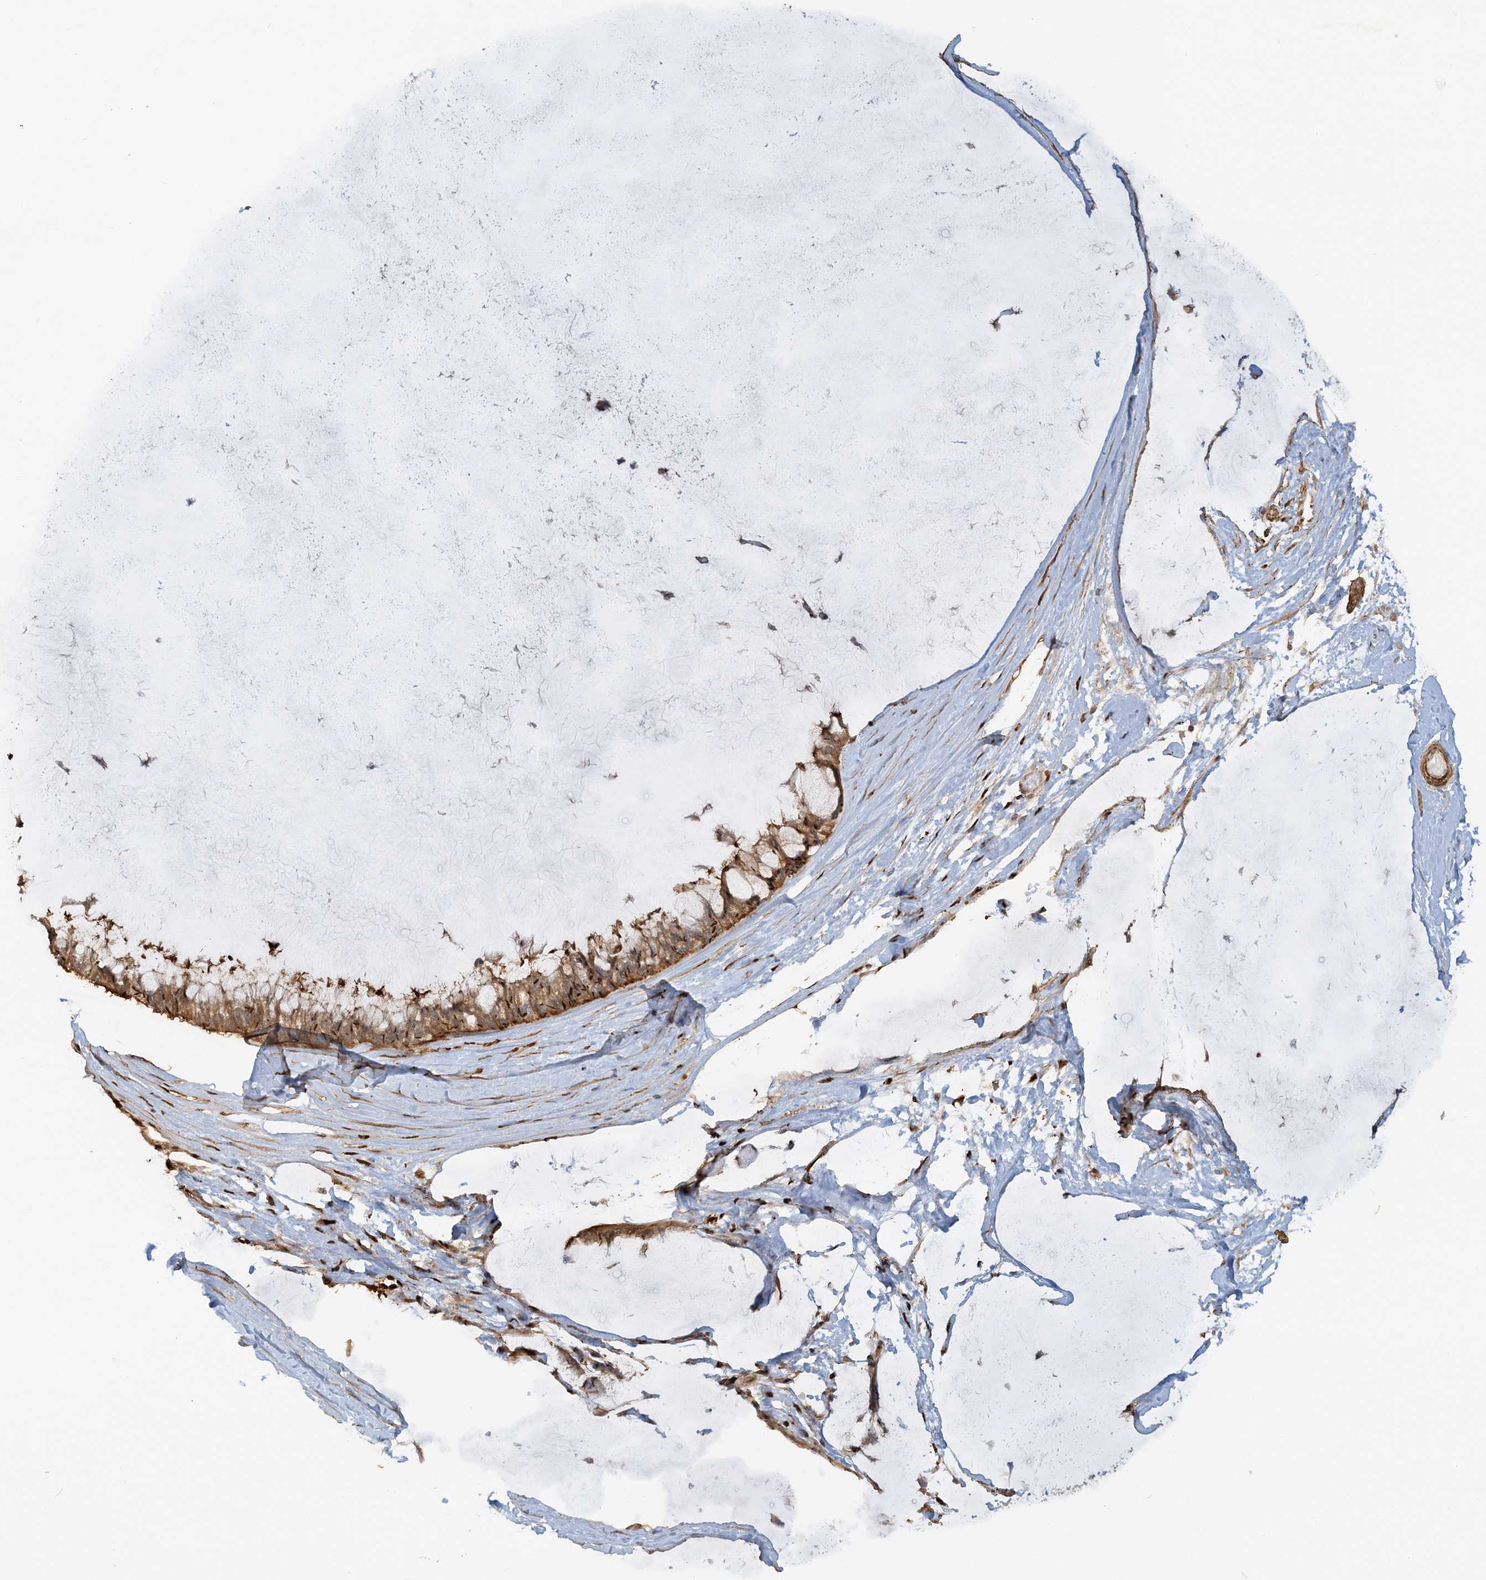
{"staining": {"intensity": "moderate", "quantity": ">75%", "location": "cytoplasmic/membranous"}, "tissue": "ovarian cancer", "cell_type": "Tumor cells", "image_type": "cancer", "snomed": [{"axis": "morphology", "description": "Cystadenocarcinoma, mucinous, NOS"}, {"axis": "topography", "description": "Ovary"}], "caption": "Immunohistochemistry (IHC) of ovarian mucinous cystadenocarcinoma exhibits medium levels of moderate cytoplasmic/membranous expression in about >75% of tumor cells. The protein of interest is shown in brown color, while the nuclei are stained blue.", "gene": "DSTN", "patient": {"sex": "female", "age": 39}}